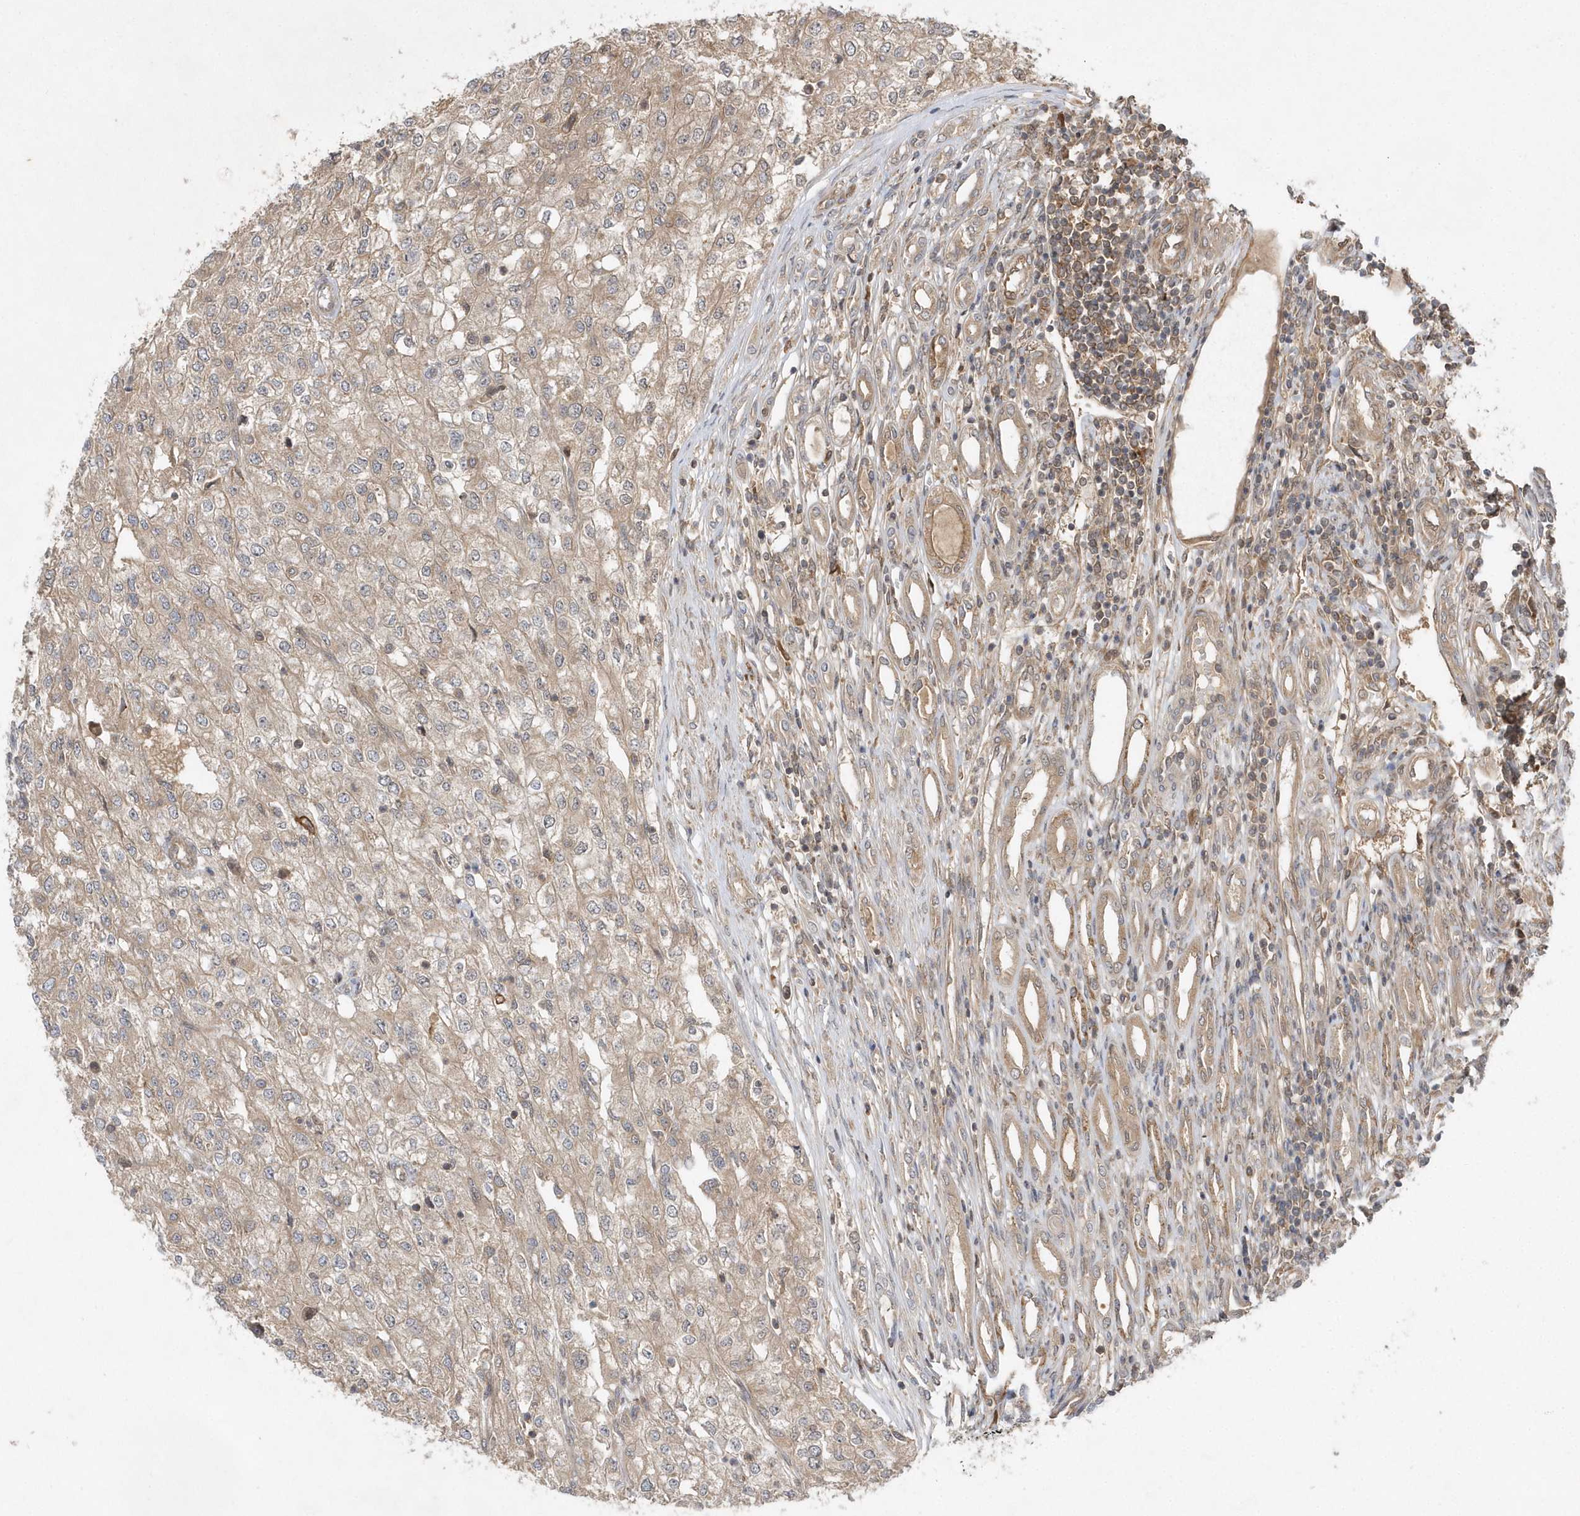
{"staining": {"intensity": "weak", "quantity": ">75%", "location": "cytoplasmic/membranous"}, "tissue": "renal cancer", "cell_type": "Tumor cells", "image_type": "cancer", "snomed": [{"axis": "morphology", "description": "Adenocarcinoma, NOS"}, {"axis": "topography", "description": "Kidney"}], "caption": "Protein expression analysis of human adenocarcinoma (renal) reveals weak cytoplasmic/membranous positivity in approximately >75% of tumor cells.", "gene": "GFM2", "patient": {"sex": "female", "age": 54}}